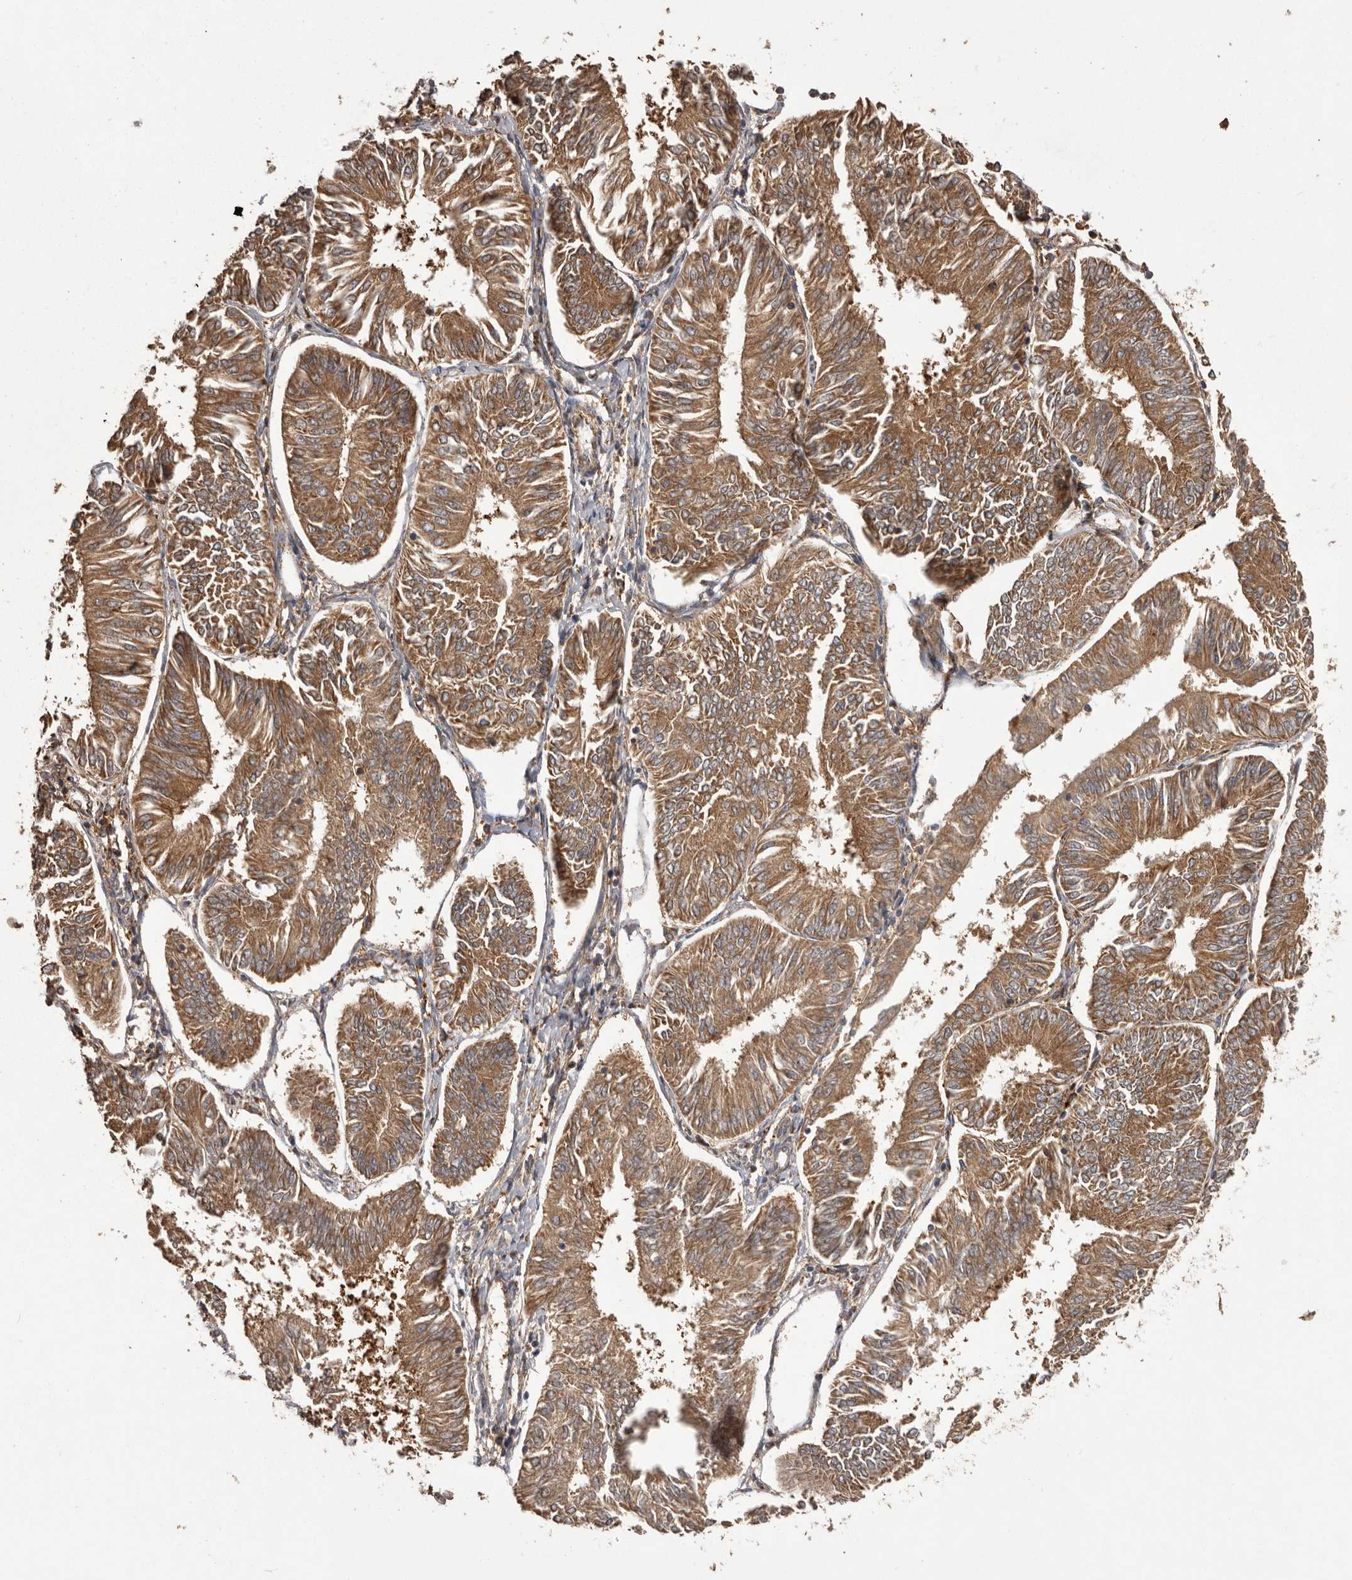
{"staining": {"intensity": "moderate", "quantity": ">75%", "location": "cytoplasmic/membranous"}, "tissue": "endometrial cancer", "cell_type": "Tumor cells", "image_type": "cancer", "snomed": [{"axis": "morphology", "description": "Adenocarcinoma, NOS"}, {"axis": "topography", "description": "Endometrium"}], "caption": "This histopathology image displays immunohistochemistry staining of human endometrial adenocarcinoma, with medium moderate cytoplasmic/membranous positivity in about >75% of tumor cells.", "gene": "SLC22A3", "patient": {"sex": "female", "age": 58}}